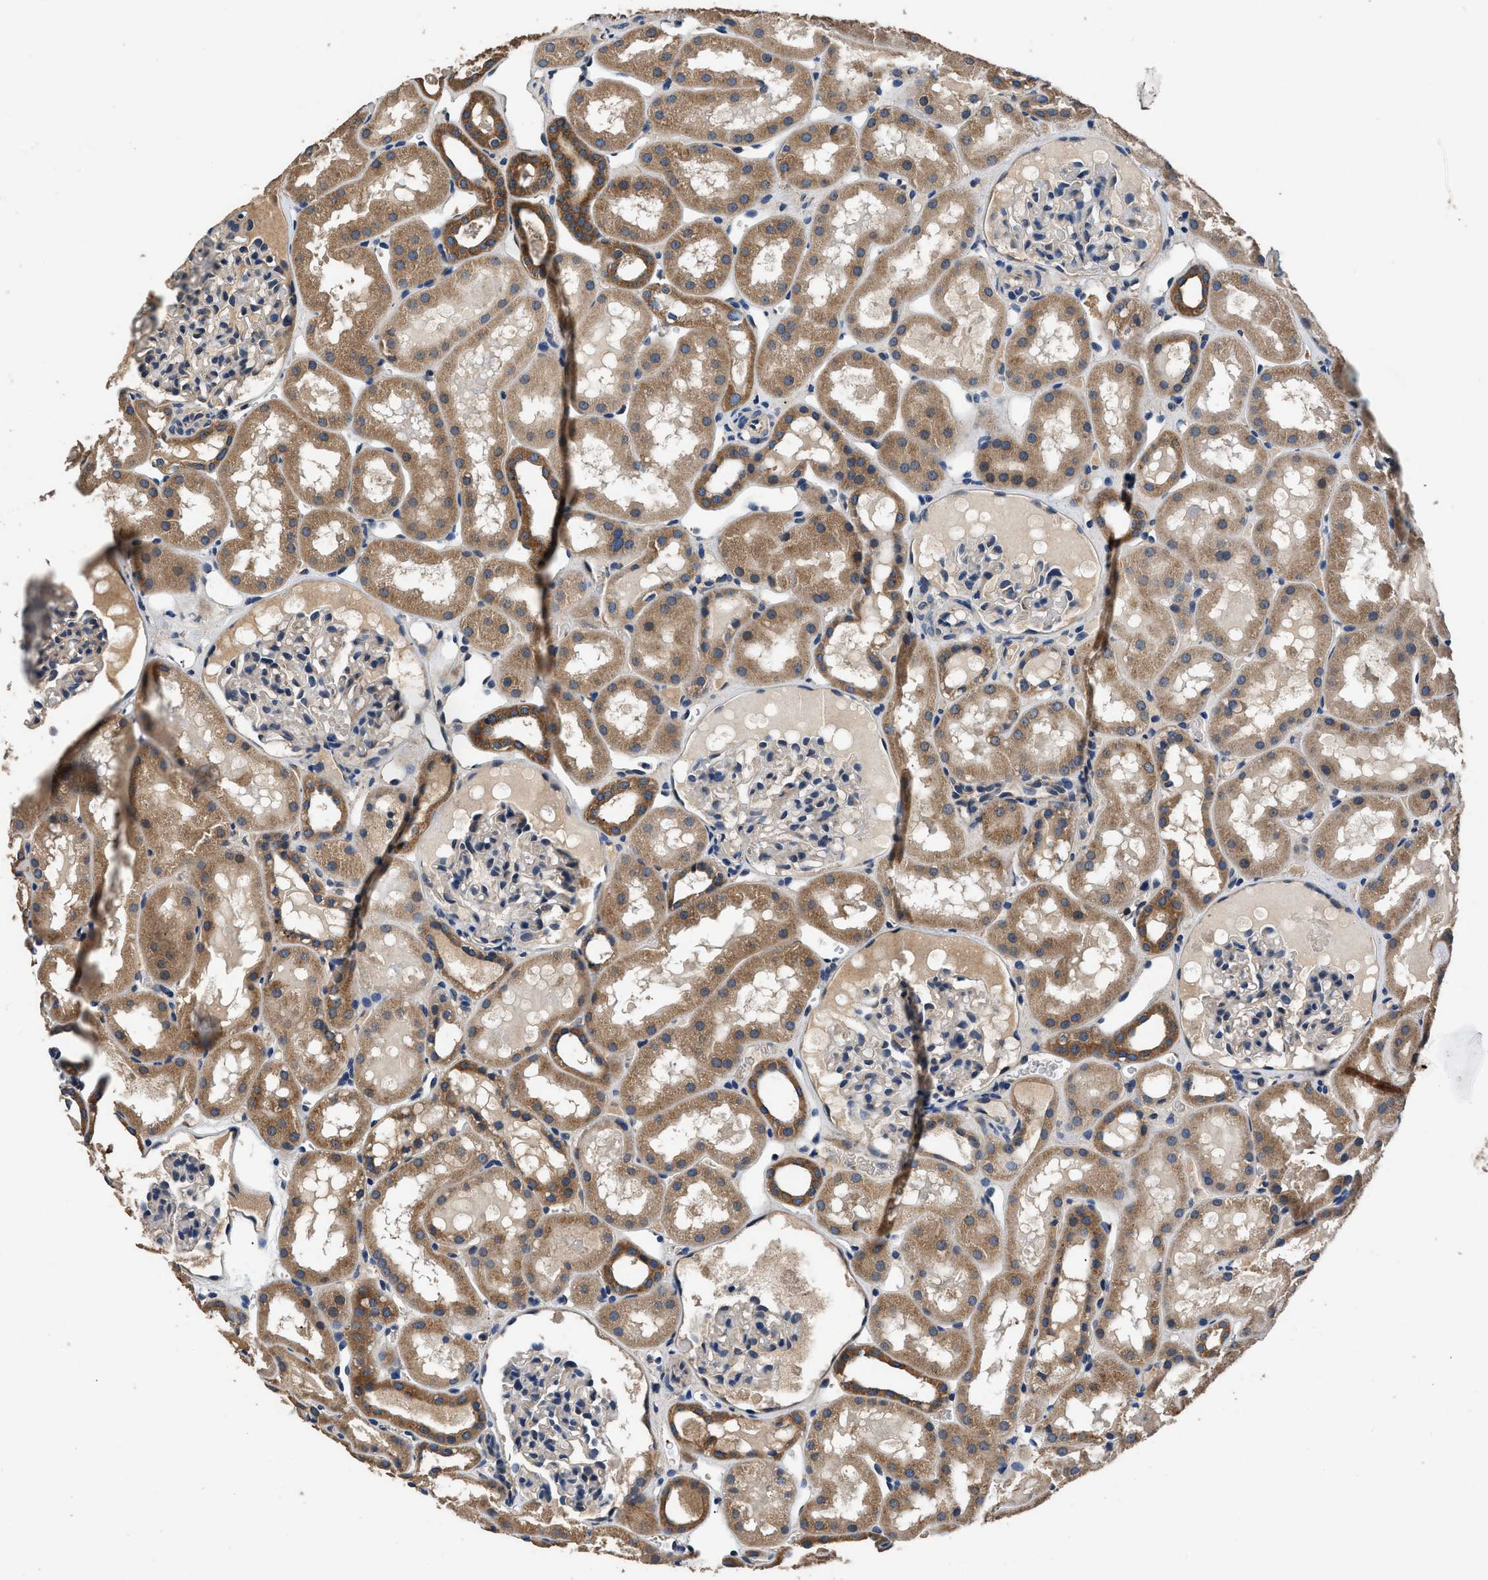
{"staining": {"intensity": "negative", "quantity": "none", "location": "none"}, "tissue": "kidney", "cell_type": "Cells in glomeruli", "image_type": "normal", "snomed": [{"axis": "morphology", "description": "Normal tissue, NOS"}, {"axis": "topography", "description": "Kidney"}, {"axis": "topography", "description": "Urinary bladder"}], "caption": "Human kidney stained for a protein using immunohistochemistry (IHC) shows no expression in cells in glomeruli.", "gene": "DHRS7B", "patient": {"sex": "male", "age": 16}}